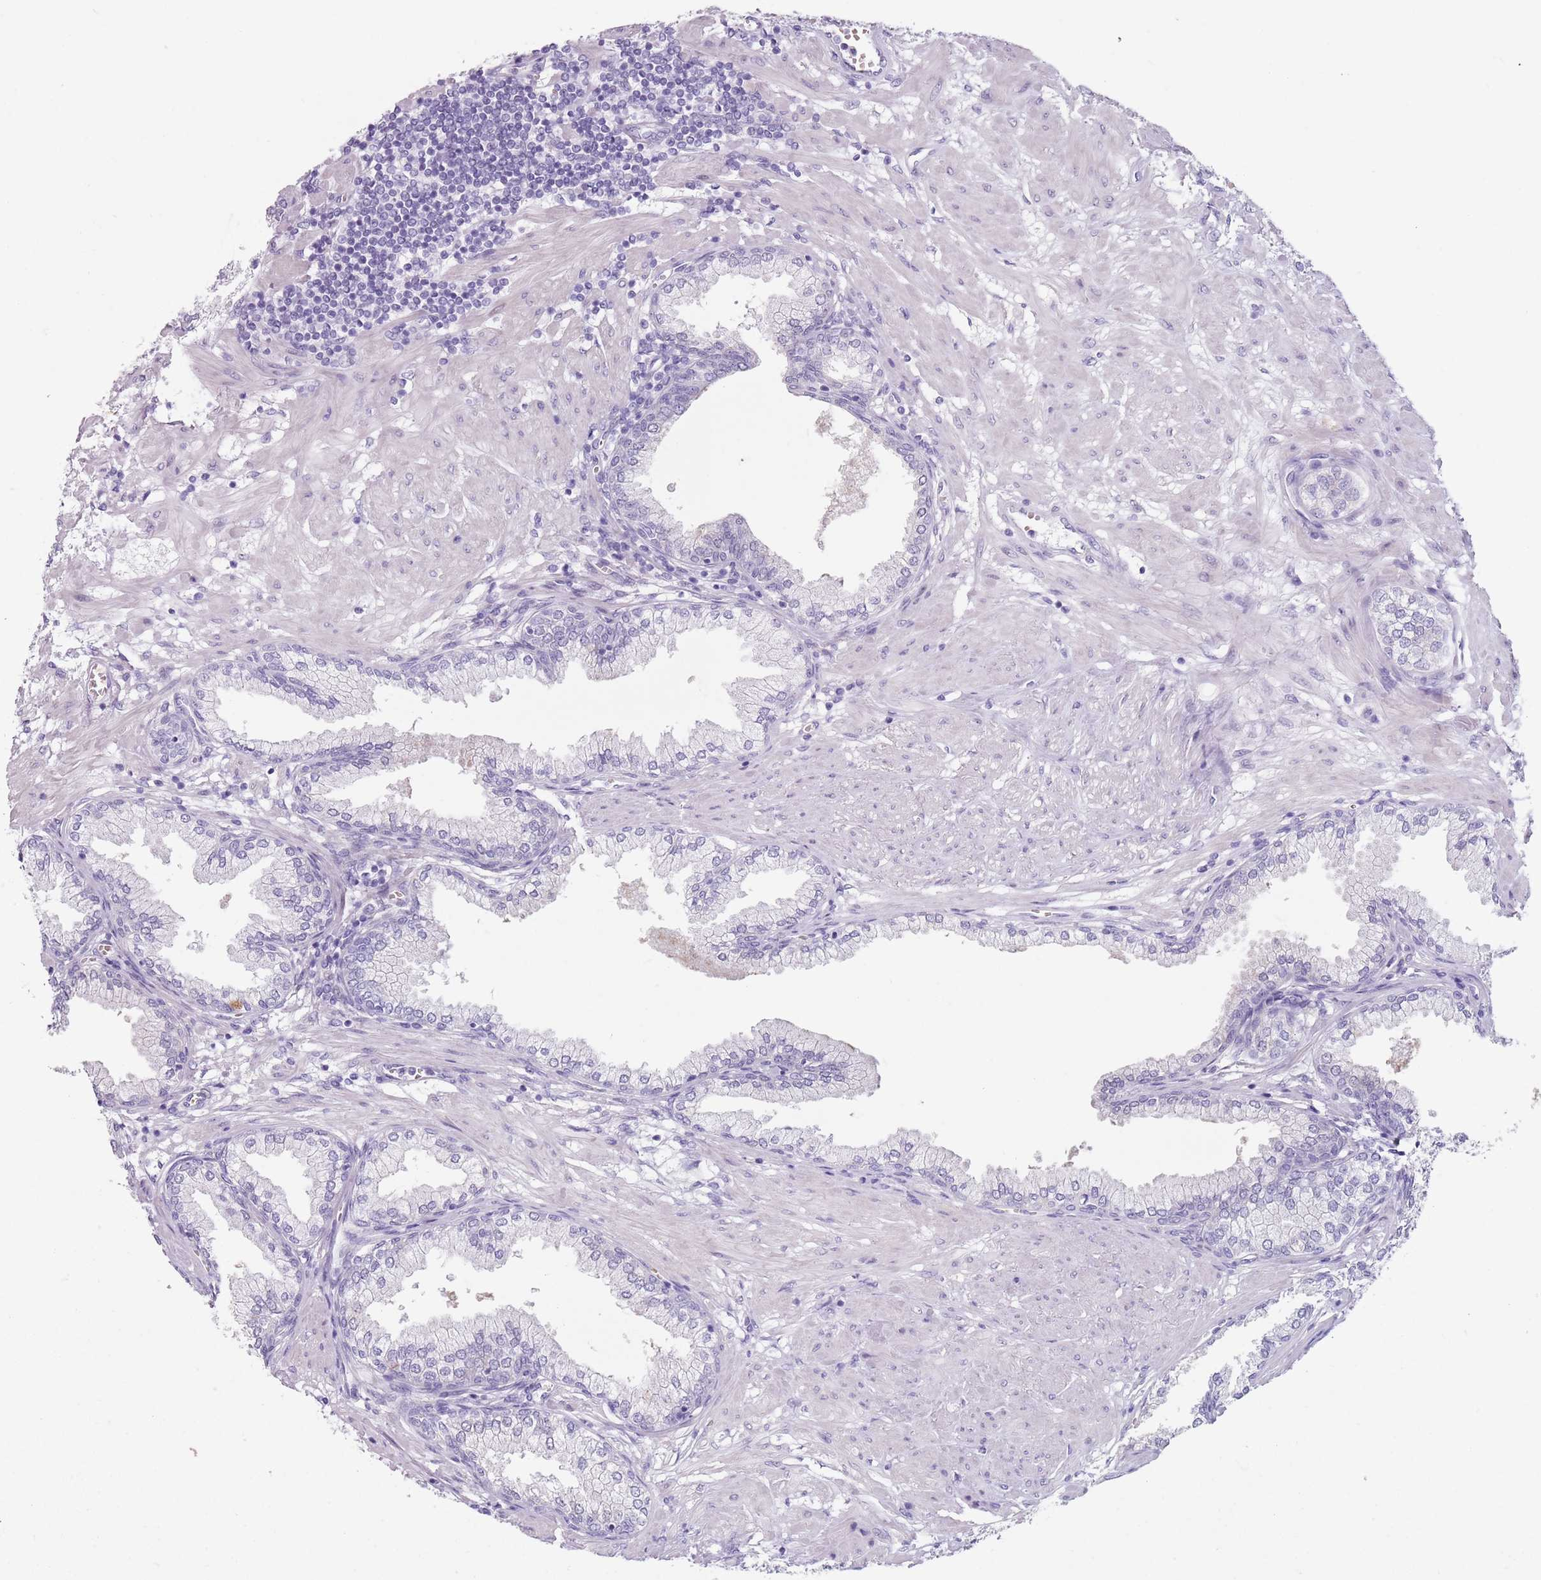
{"staining": {"intensity": "negative", "quantity": "none", "location": "none"}, "tissue": "prostate cancer", "cell_type": "Tumor cells", "image_type": "cancer", "snomed": [{"axis": "morphology", "description": "Adenocarcinoma, High grade"}, {"axis": "topography", "description": "Prostate and seminal vesicle, NOS"}], "caption": "Immunohistochemical staining of human prostate cancer exhibits no significant staining in tumor cells.", "gene": "SPESP1", "patient": {"sex": "male", "age": 64}}